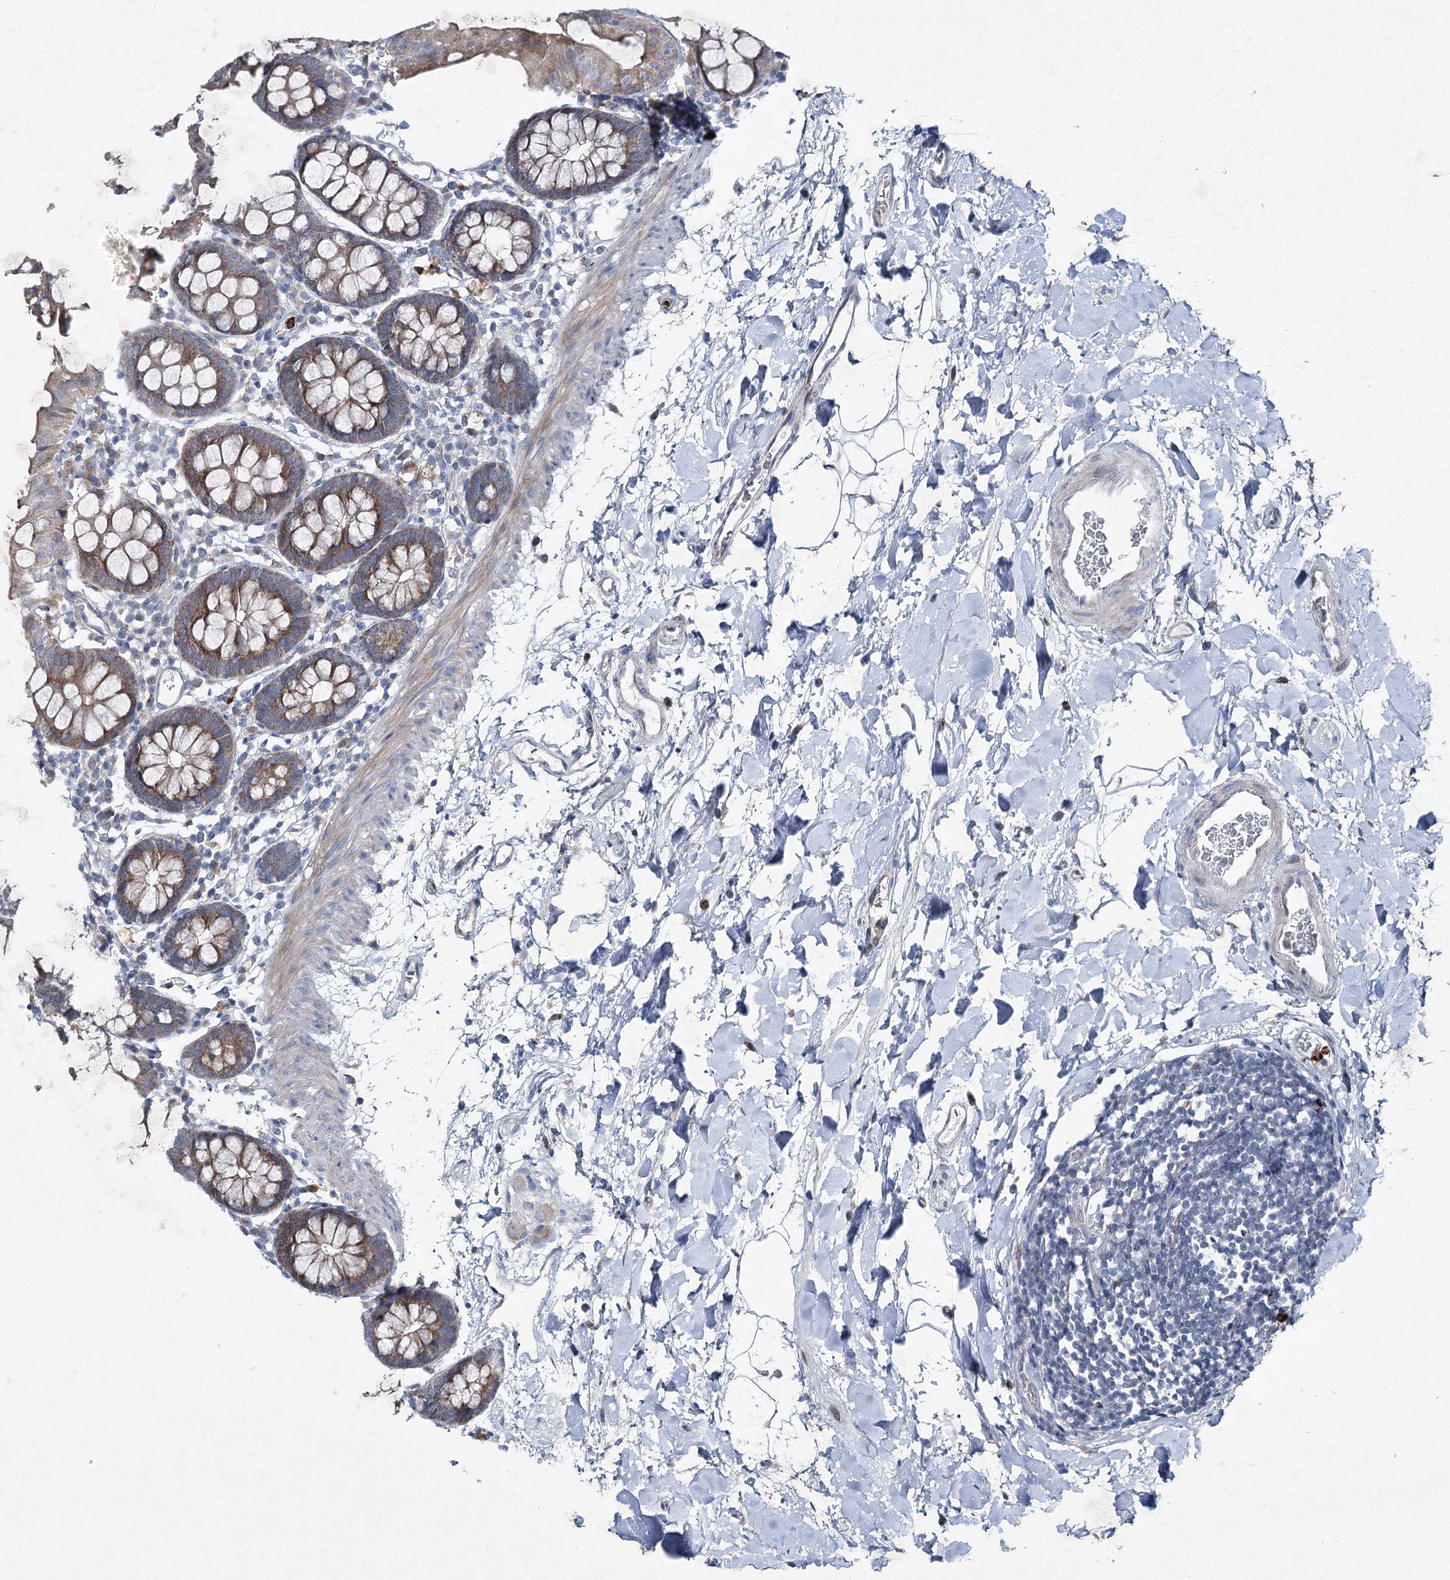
{"staining": {"intensity": "weak", "quantity": "25%-75%", "location": "cytoplasmic/membranous"}, "tissue": "colon", "cell_type": "Endothelial cells", "image_type": "normal", "snomed": [{"axis": "morphology", "description": "Normal tissue, NOS"}, {"axis": "topography", "description": "Colon"}], "caption": "Protein expression analysis of normal colon reveals weak cytoplasmic/membranous staining in about 25%-75% of endothelial cells. (IHC, brightfield microscopy, high magnification).", "gene": "ENSG00000285330", "patient": {"sex": "male", "age": 75}}